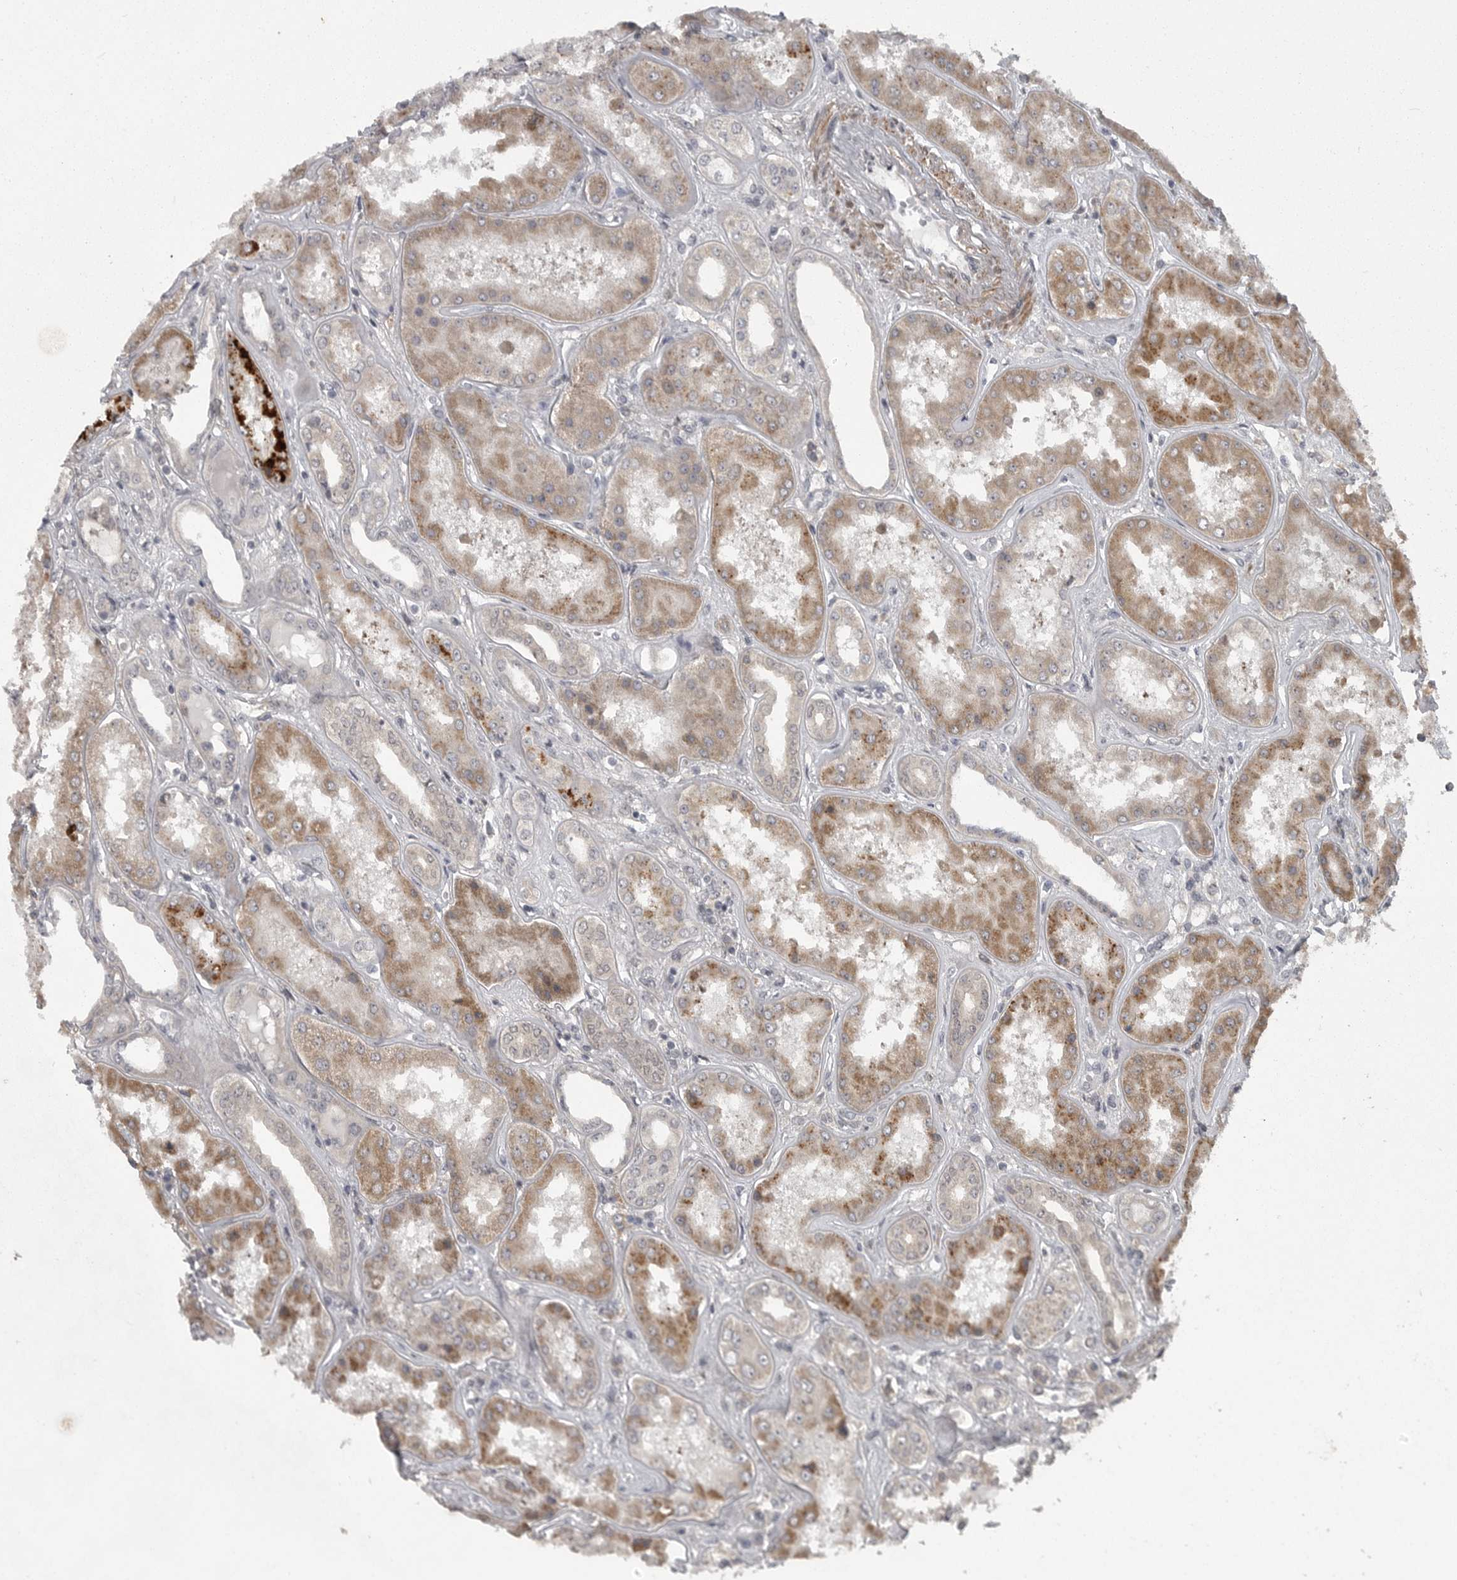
{"staining": {"intensity": "negative", "quantity": "none", "location": "none"}, "tissue": "kidney", "cell_type": "Cells in glomeruli", "image_type": "normal", "snomed": [{"axis": "morphology", "description": "Normal tissue, NOS"}, {"axis": "topography", "description": "Kidney"}], "caption": "High magnification brightfield microscopy of benign kidney stained with DAB (brown) and counterstained with hematoxylin (blue): cells in glomeruli show no significant staining. The staining was performed using DAB (3,3'-diaminobenzidine) to visualize the protein expression in brown, while the nuclei were stained in blue with hematoxylin (Magnification: 20x).", "gene": "PPP1R9A", "patient": {"sex": "female", "age": 56}}